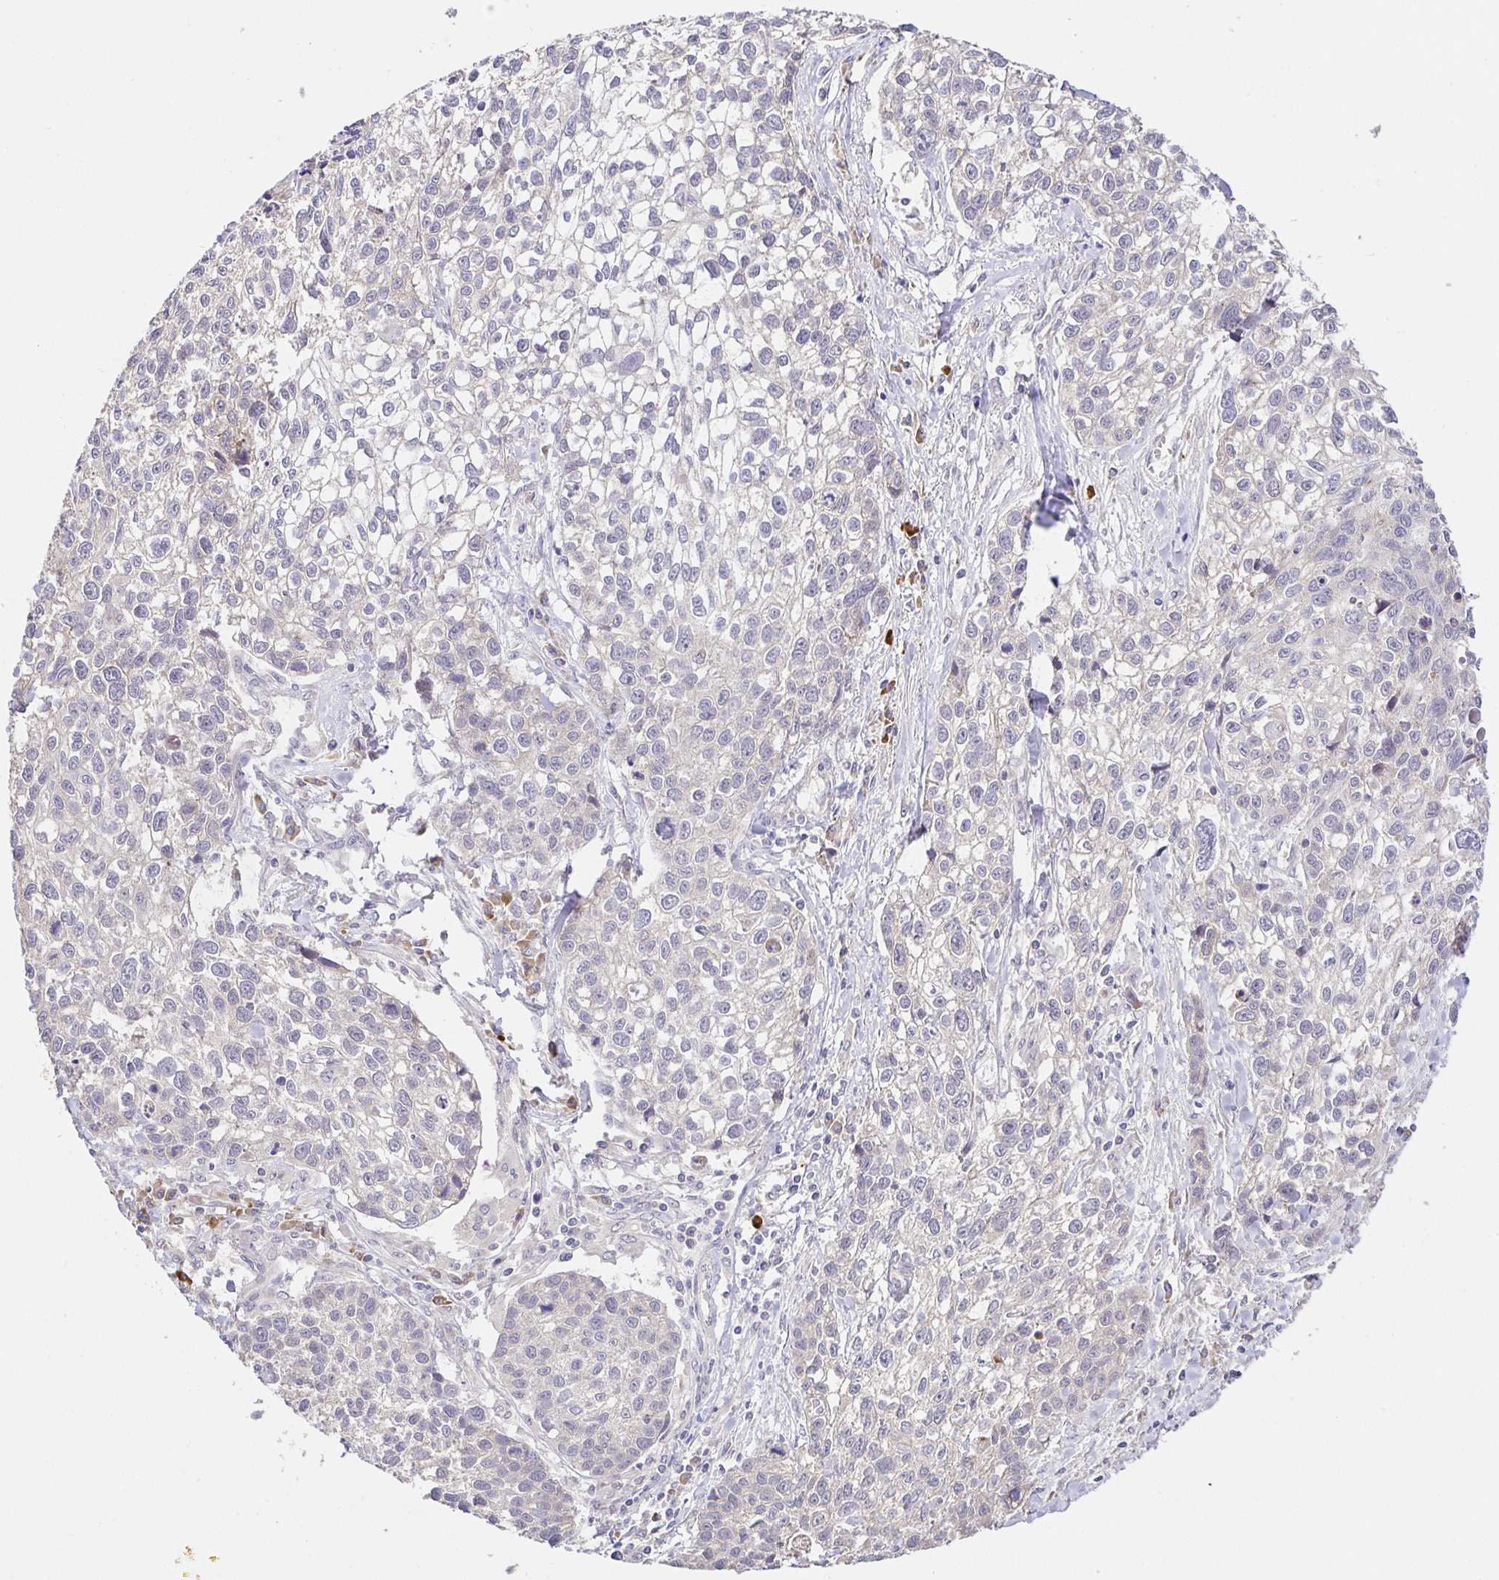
{"staining": {"intensity": "negative", "quantity": "none", "location": "none"}, "tissue": "lung cancer", "cell_type": "Tumor cells", "image_type": "cancer", "snomed": [{"axis": "morphology", "description": "Squamous cell carcinoma, NOS"}, {"axis": "topography", "description": "Lung"}], "caption": "Protein analysis of squamous cell carcinoma (lung) exhibits no significant expression in tumor cells.", "gene": "ZDHHC11", "patient": {"sex": "male", "age": 74}}